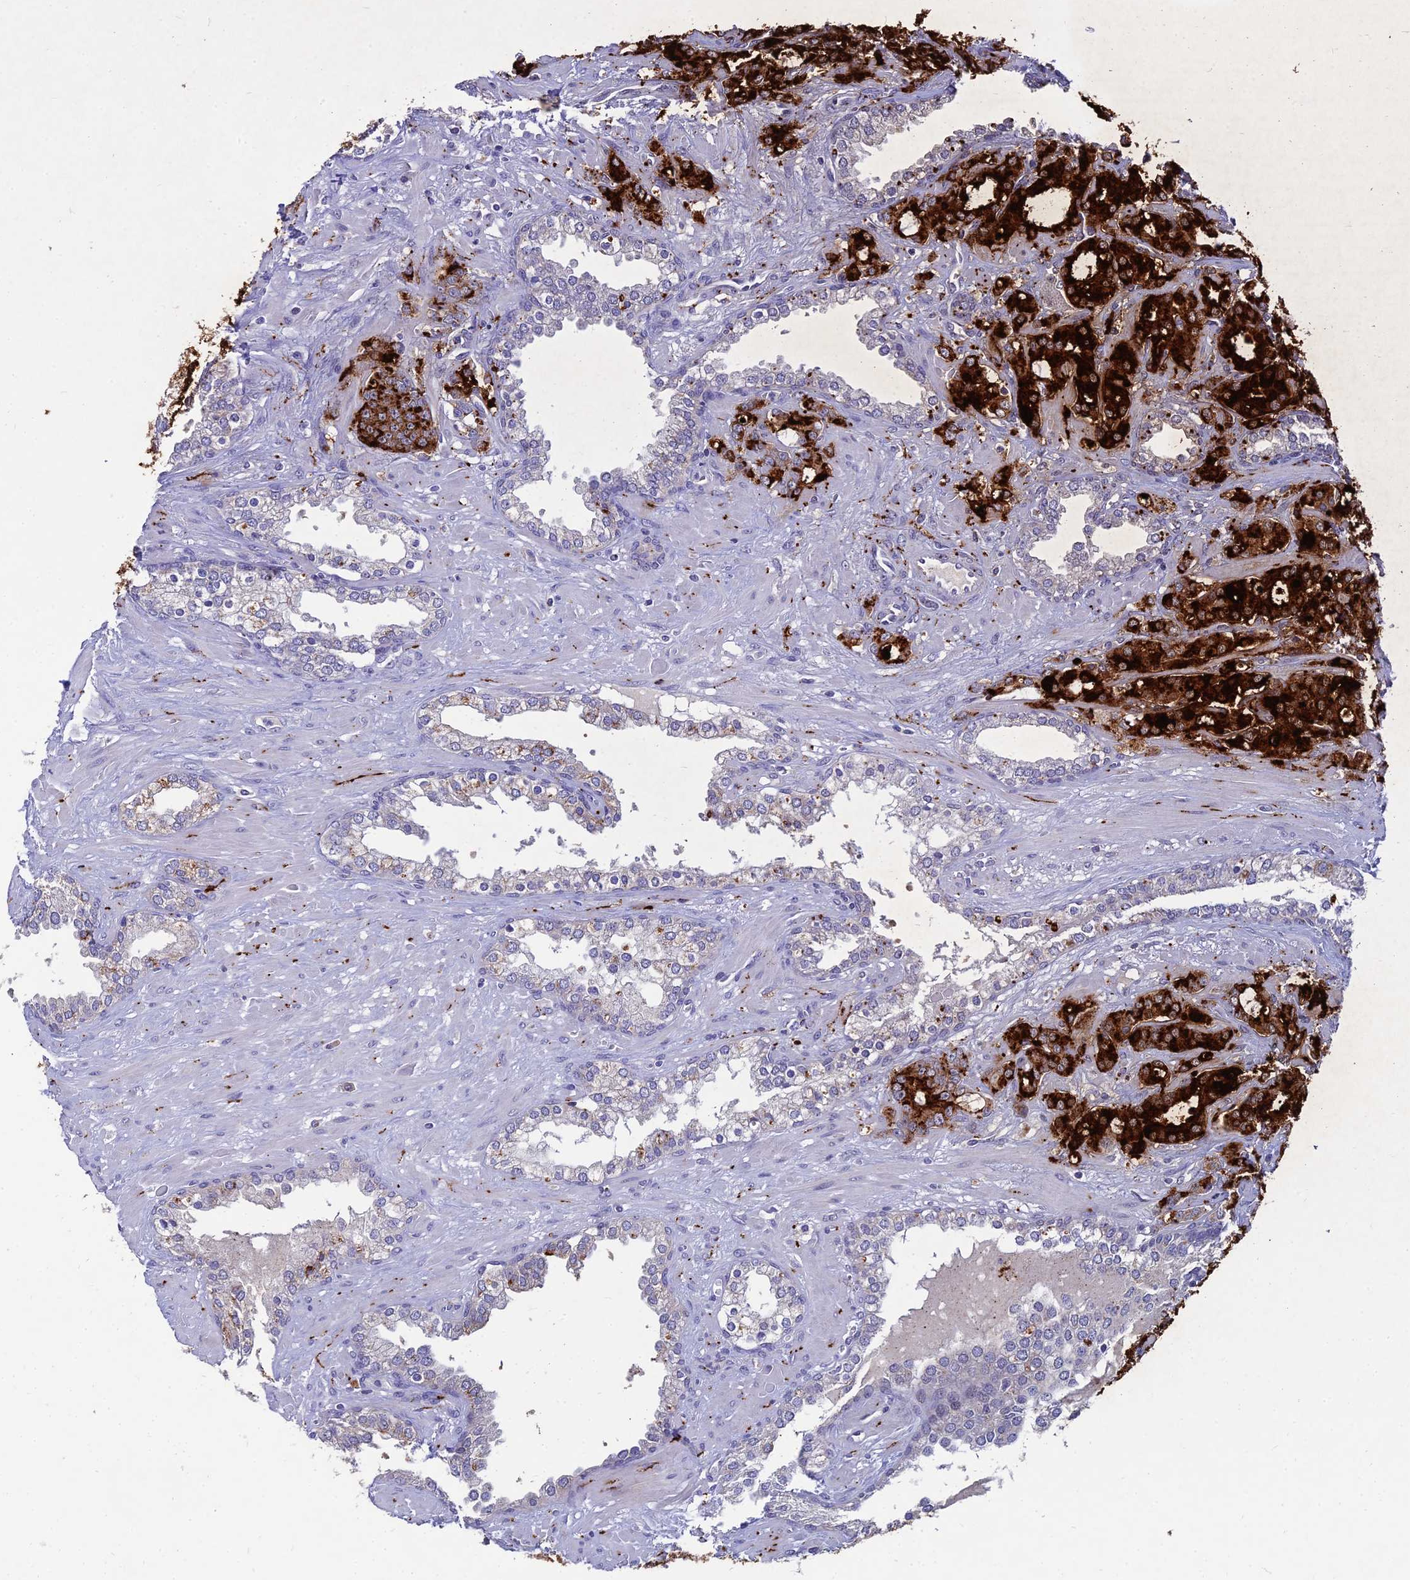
{"staining": {"intensity": "strong", "quantity": "25%-75%", "location": "cytoplasmic/membranous"}, "tissue": "prostate cancer", "cell_type": "Tumor cells", "image_type": "cancer", "snomed": [{"axis": "morphology", "description": "Adenocarcinoma, High grade"}, {"axis": "topography", "description": "Prostate"}], "caption": "A photomicrograph of human prostate cancer stained for a protein exhibits strong cytoplasmic/membranous brown staining in tumor cells. The protein of interest is shown in brown color, while the nuclei are stained blue.", "gene": "NPY", "patient": {"sex": "male", "age": 72}}